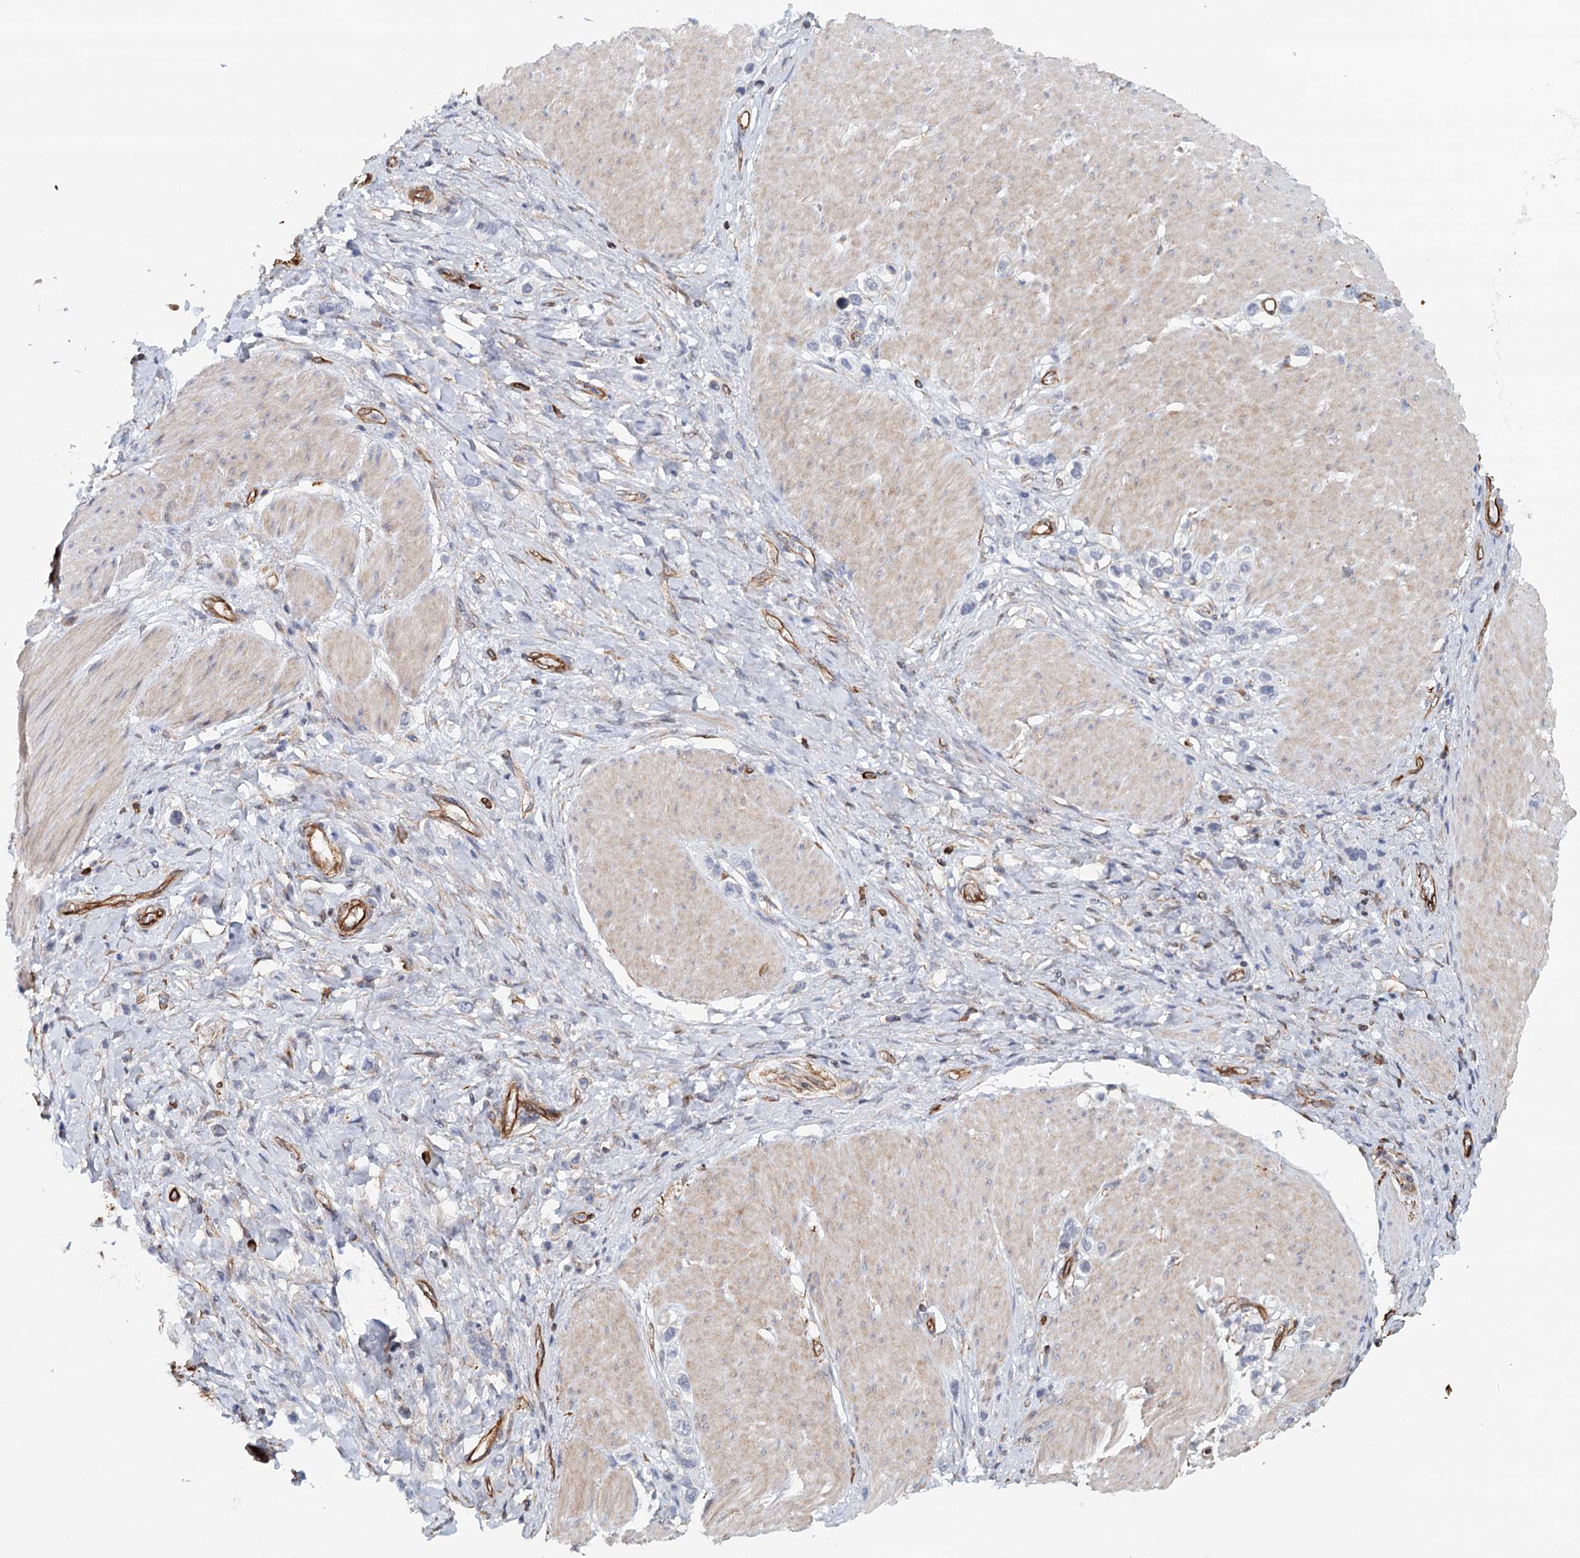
{"staining": {"intensity": "negative", "quantity": "none", "location": "none"}, "tissue": "stomach cancer", "cell_type": "Tumor cells", "image_type": "cancer", "snomed": [{"axis": "morphology", "description": "Normal tissue, NOS"}, {"axis": "morphology", "description": "Adenocarcinoma, NOS"}, {"axis": "topography", "description": "Stomach, upper"}, {"axis": "topography", "description": "Stomach"}], "caption": "Tumor cells are negative for brown protein staining in stomach adenocarcinoma.", "gene": "SYNPO", "patient": {"sex": "female", "age": 65}}